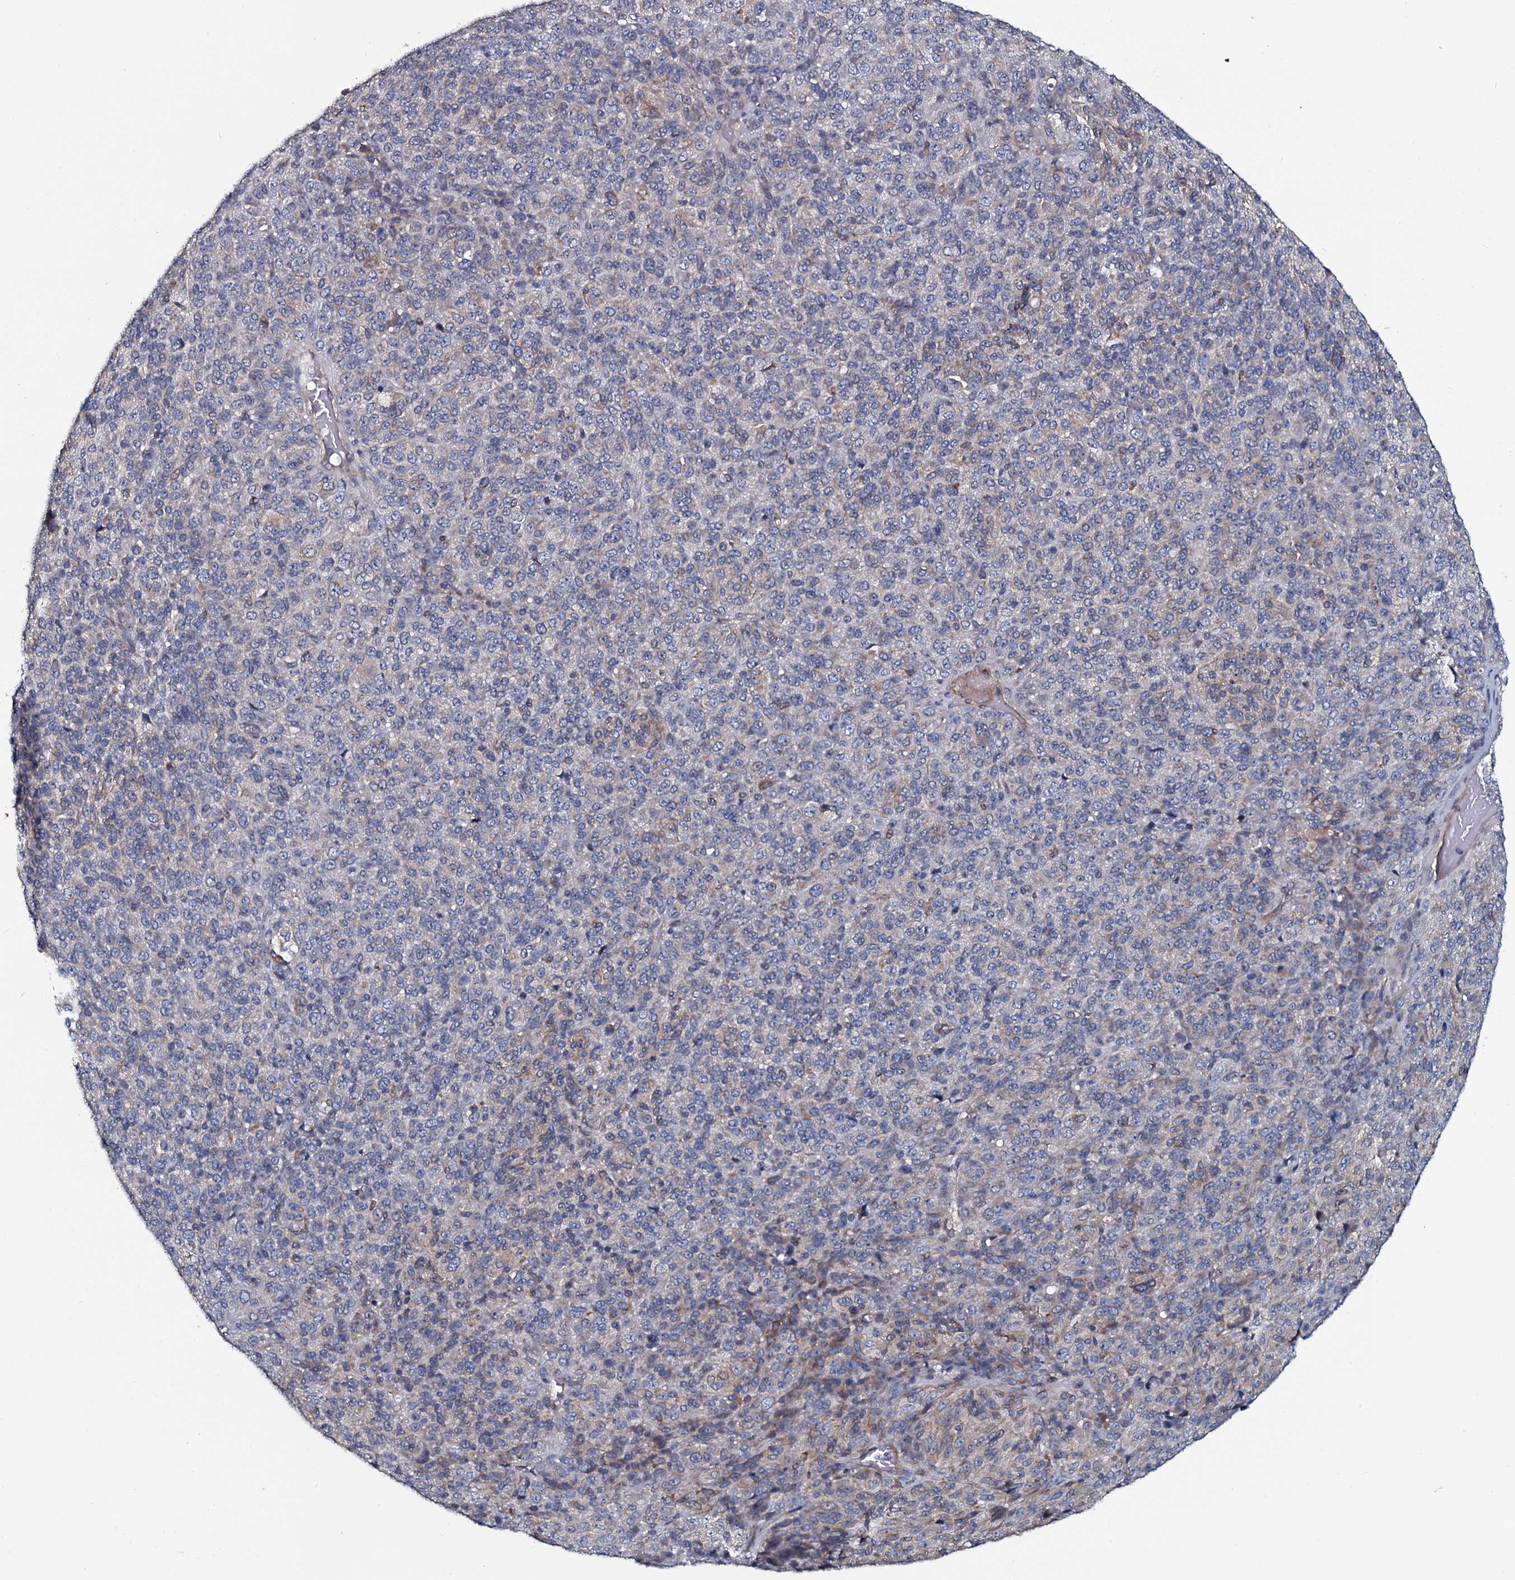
{"staining": {"intensity": "weak", "quantity": "<25%", "location": "cytoplasmic/membranous"}, "tissue": "melanoma", "cell_type": "Tumor cells", "image_type": "cancer", "snomed": [{"axis": "morphology", "description": "Malignant melanoma, Metastatic site"}, {"axis": "topography", "description": "Brain"}], "caption": "Melanoma was stained to show a protein in brown. There is no significant positivity in tumor cells.", "gene": "TMEM151A", "patient": {"sex": "female", "age": 56}}